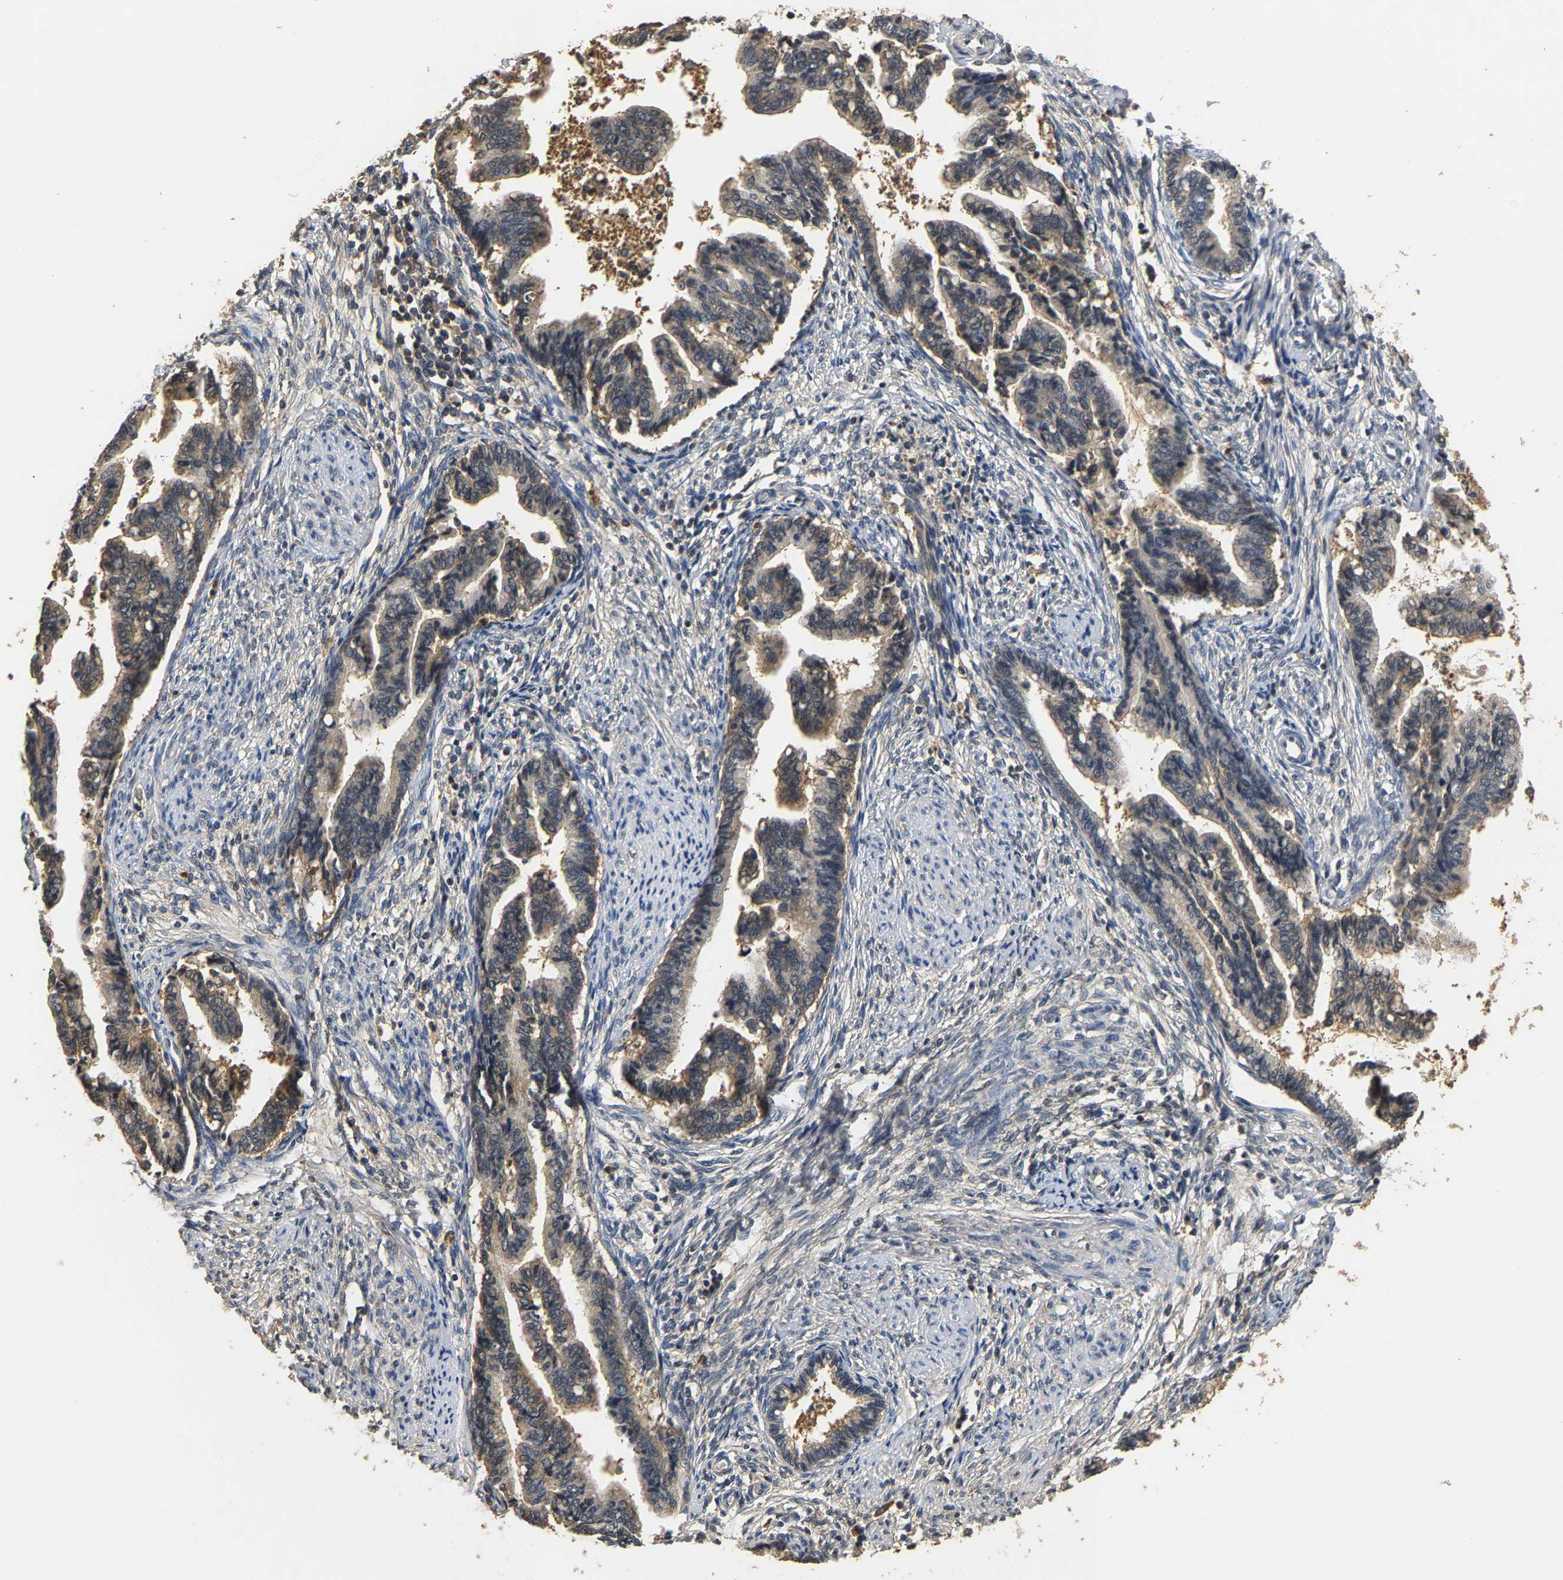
{"staining": {"intensity": "weak", "quantity": ">75%", "location": "cytoplasmic/membranous"}, "tissue": "cervical cancer", "cell_type": "Tumor cells", "image_type": "cancer", "snomed": [{"axis": "morphology", "description": "Adenocarcinoma, NOS"}, {"axis": "topography", "description": "Cervix"}], "caption": "Immunohistochemical staining of human adenocarcinoma (cervical) displays low levels of weak cytoplasmic/membranous protein expression in approximately >75% of tumor cells.", "gene": "GPI", "patient": {"sex": "female", "age": 44}}